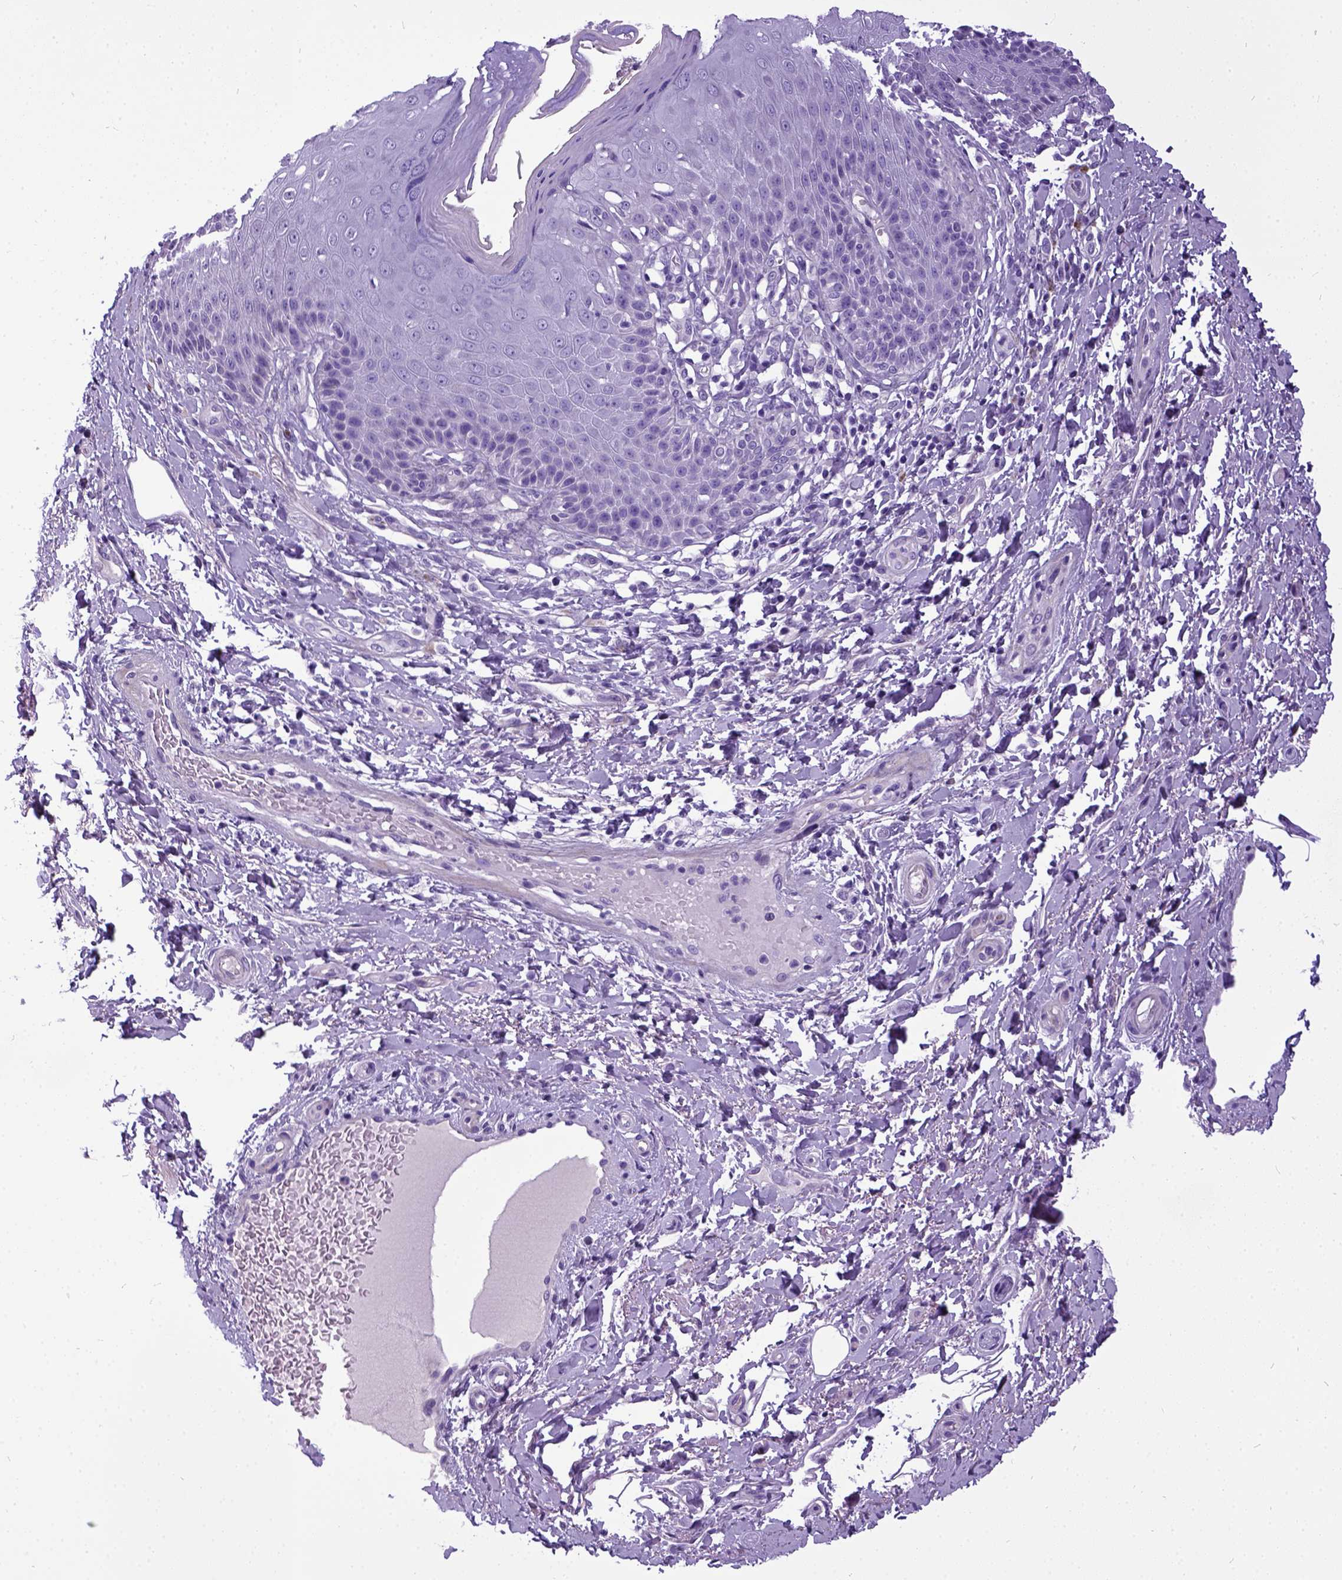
{"staining": {"intensity": "negative", "quantity": "none", "location": "none"}, "tissue": "skin", "cell_type": "Epidermal cells", "image_type": "normal", "snomed": [{"axis": "morphology", "description": "Normal tissue, NOS"}, {"axis": "topography", "description": "Anal"}, {"axis": "topography", "description": "Peripheral nerve tissue"}], "caption": "This micrograph is of benign skin stained with immunohistochemistry to label a protein in brown with the nuclei are counter-stained blue. There is no staining in epidermal cells.", "gene": "IGF2", "patient": {"sex": "male", "age": 51}}